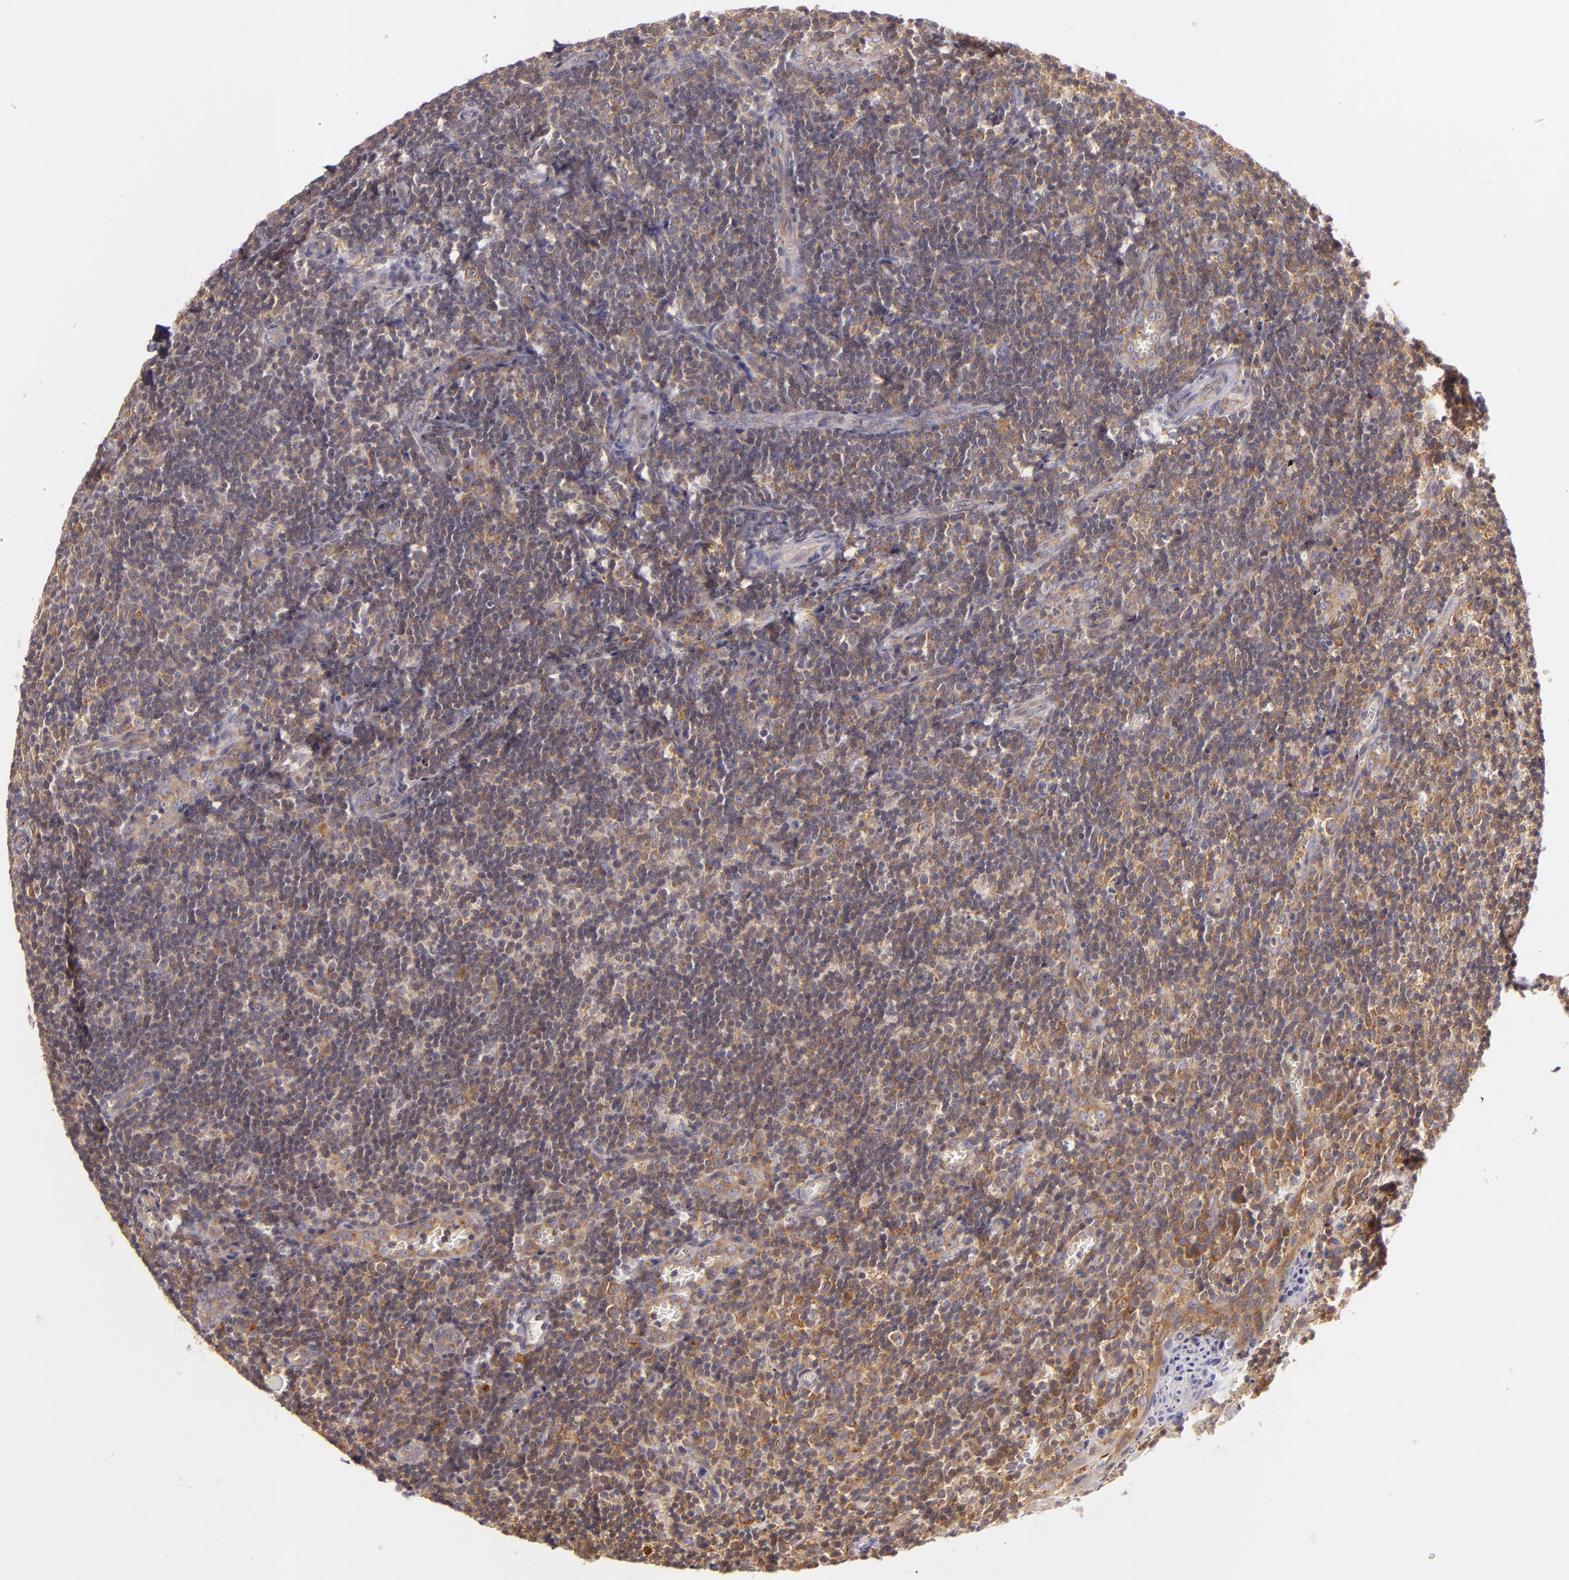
{"staining": {"intensity": "moderate", "quantity": ">75%", "location": "cytoplasmic/membranous"}, "tissue": "tonsil", "cell_type": "Germinal center cells", "image_type": "normal", "snomed": [{"axis": "morphology", "description": "Normal tissue, NOS"}, {"axis": "topography", "description": "Tonsil"}], "caption": "Germinal center cells show moderate cytoplasmic/membranous staining in approximately >75% of cells in normal tonsil.", "gene": "UPF3B", "patient": {"sex": "male", "age": 20}}